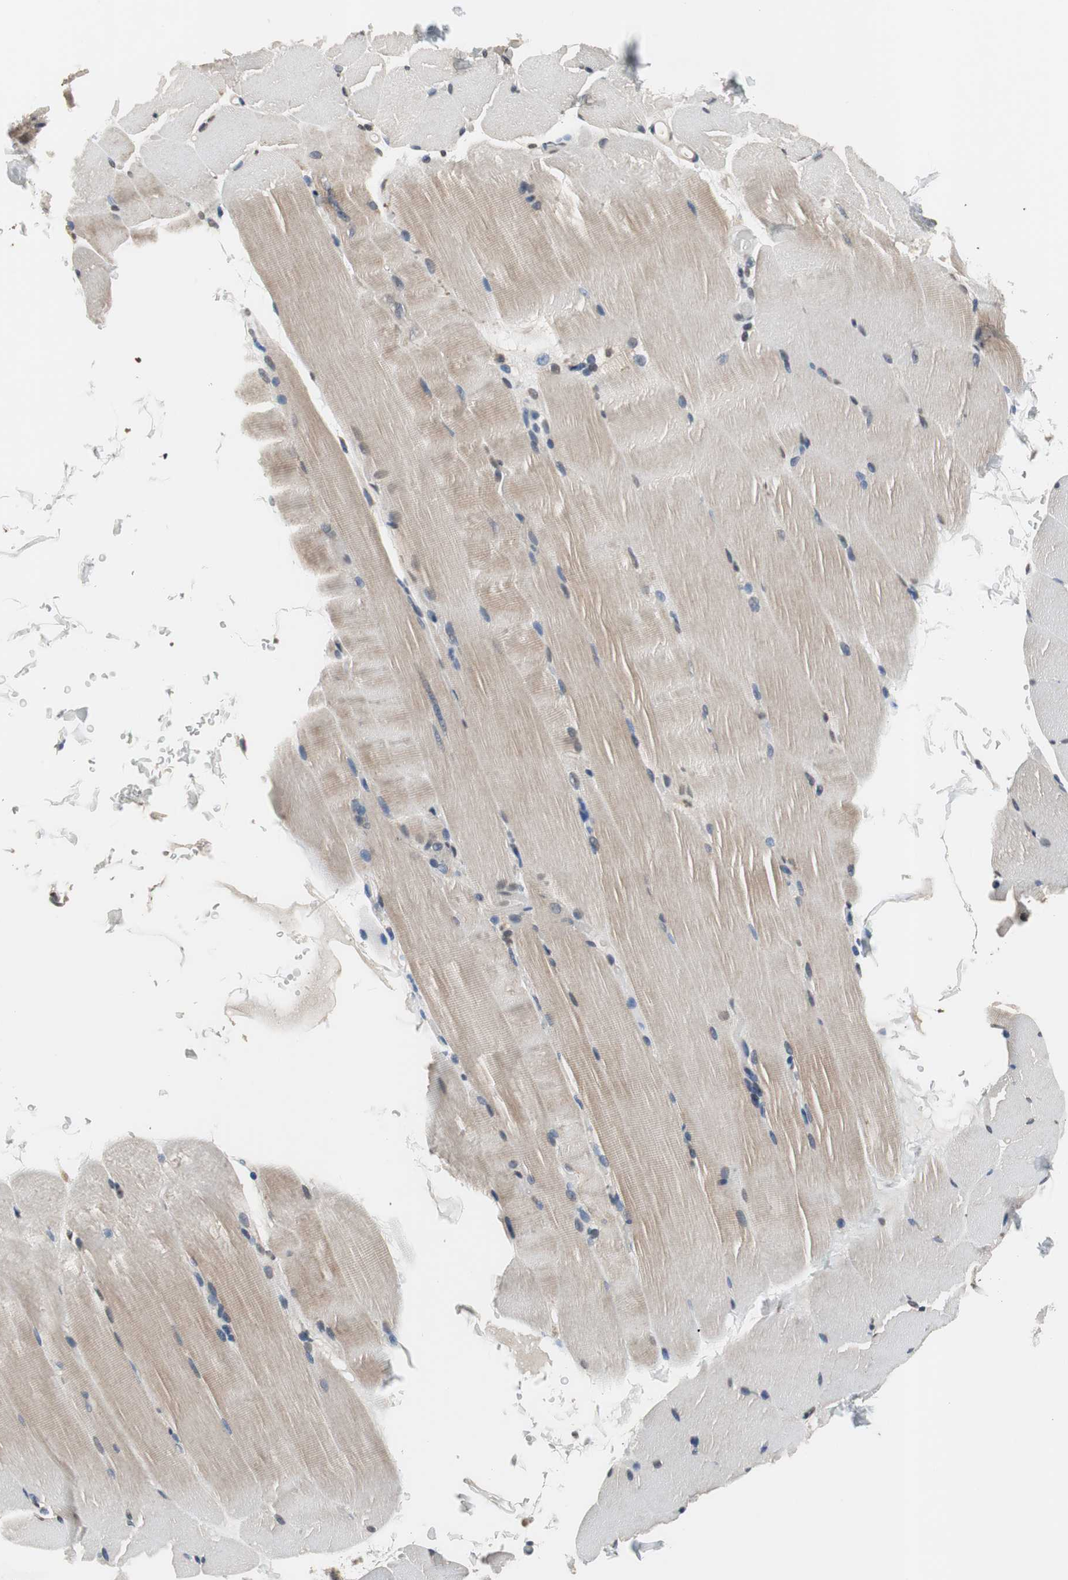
{"staining": {"intensity": "weak", "quantity": ">75%", "location": "cytoplasmic/membranous,nuclear"}, "tissue": "skeletal muscle", "cell_type": "Myocytes", "image_type": "normal", "snomed": [{"axis": "morphology", "description": "Normal tissue, NOS"}, {"axis": "topography", "description": "Skeletal muscle"}, {"axis": "topography", "description": "Parathyroid gland"}], "caption": "Skeletal muscle stained for a protein exhibits weak cytoplasmic/membranous,nuclear positivity in myocytes.", "gene": "GCLC", "patient": {"sex": "female", "age": 37}}